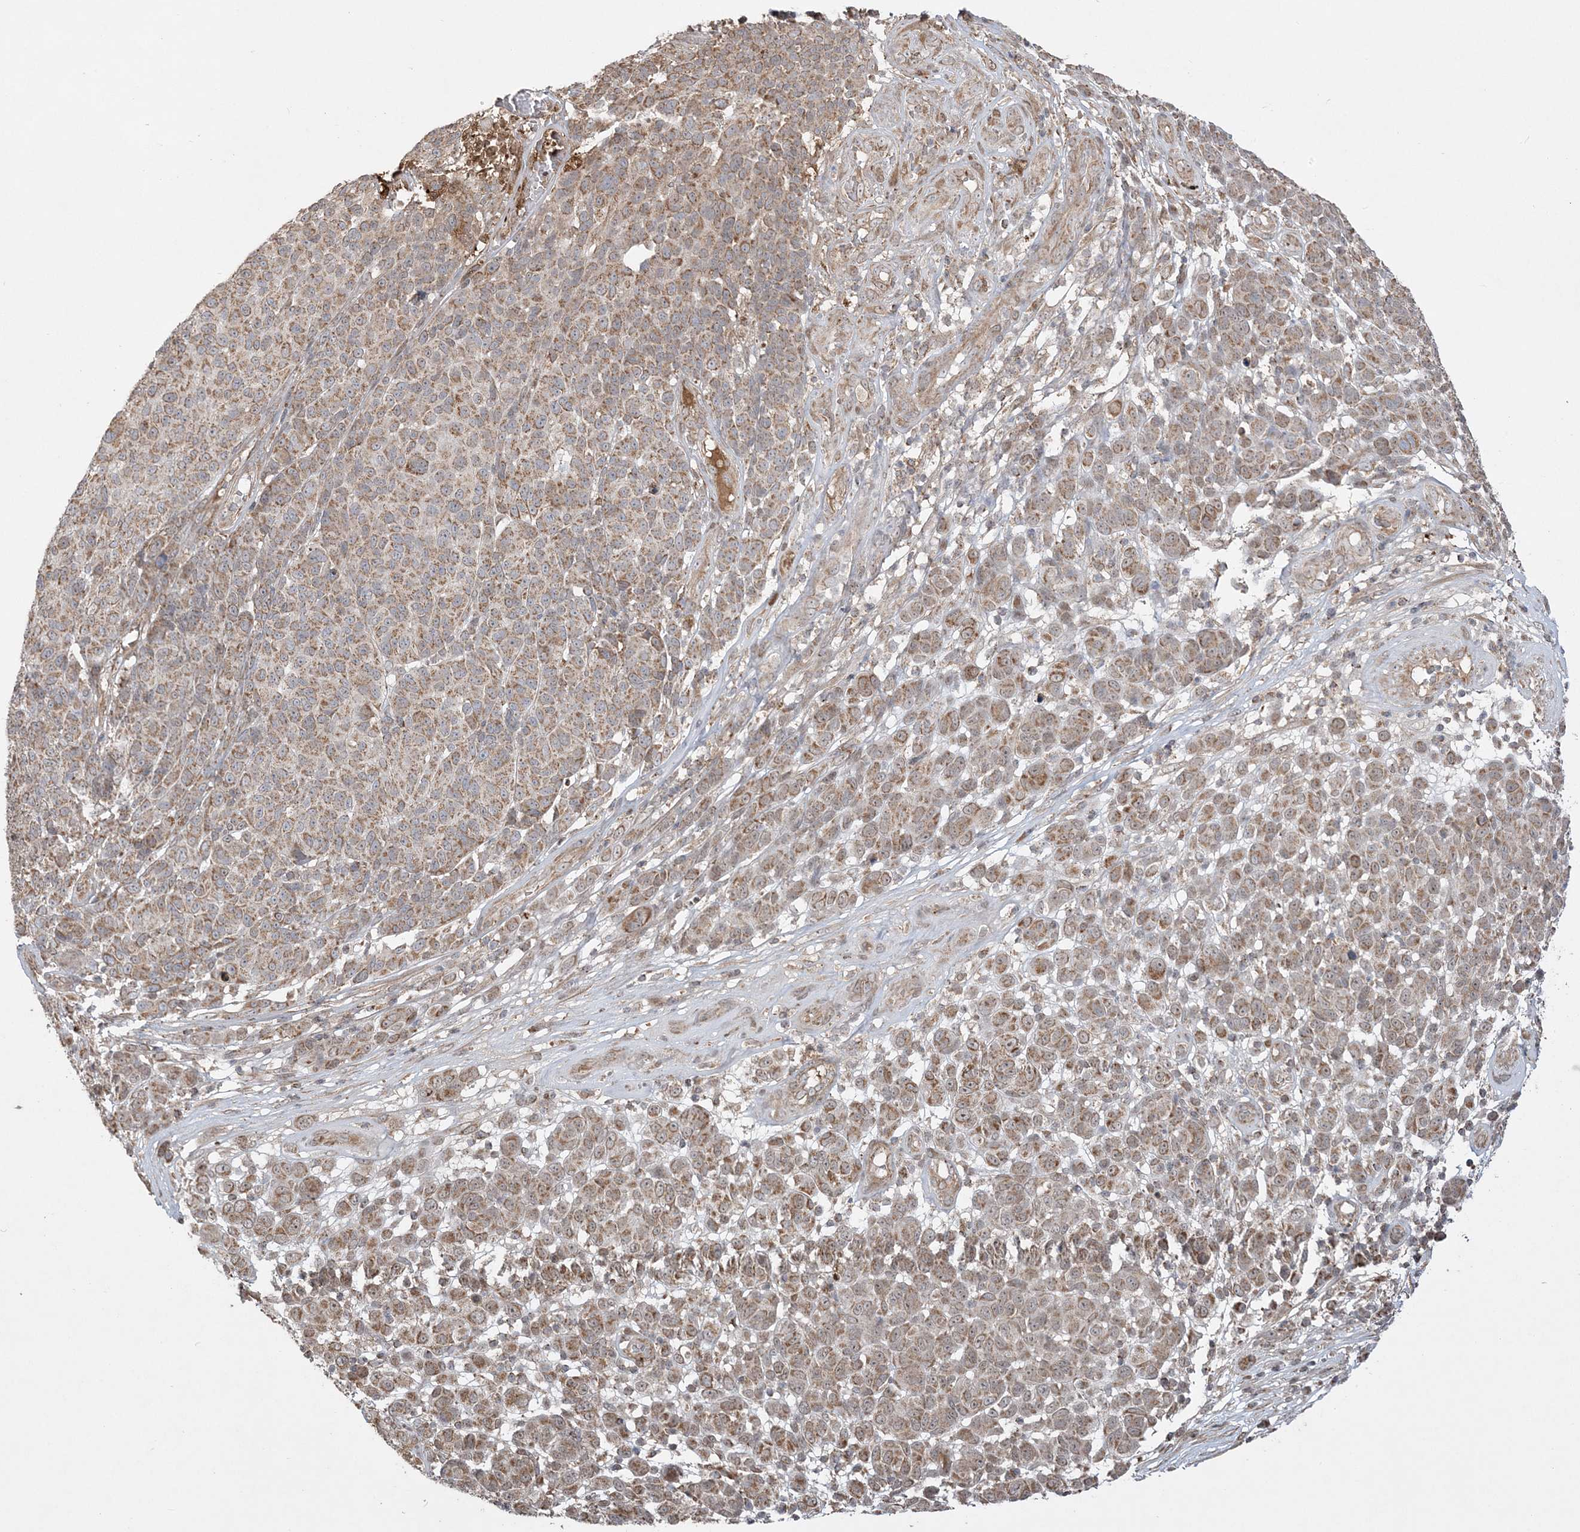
{"staining": {"intensity": "moderate", "quantity": ">75%", "location": "cytoplasmic/membranous"}, "tissue": "melanoma", "cell_type": "Tumor cells", "image_type": "cancer", "snomed": [{"axis": "morphology", "description": "Malignant melanoma, NOS"}, {"axis": "topography", "description": "Skin"}], "caption": "Immunohistochemistry (IHC) staining of malignant melanoma, which displays medium levels of moderate cytoplasmic/membranous positivity in approximately >75% of tumor cells indicating moderate cytoplasmic/membranous protein staining. The staining was performed using DAB (brown) for protein detection and nuclei were counterstained in hematoxylin (blue).", "gene": "SCLT1", "patient": {"sex": "male", "age": 49}}